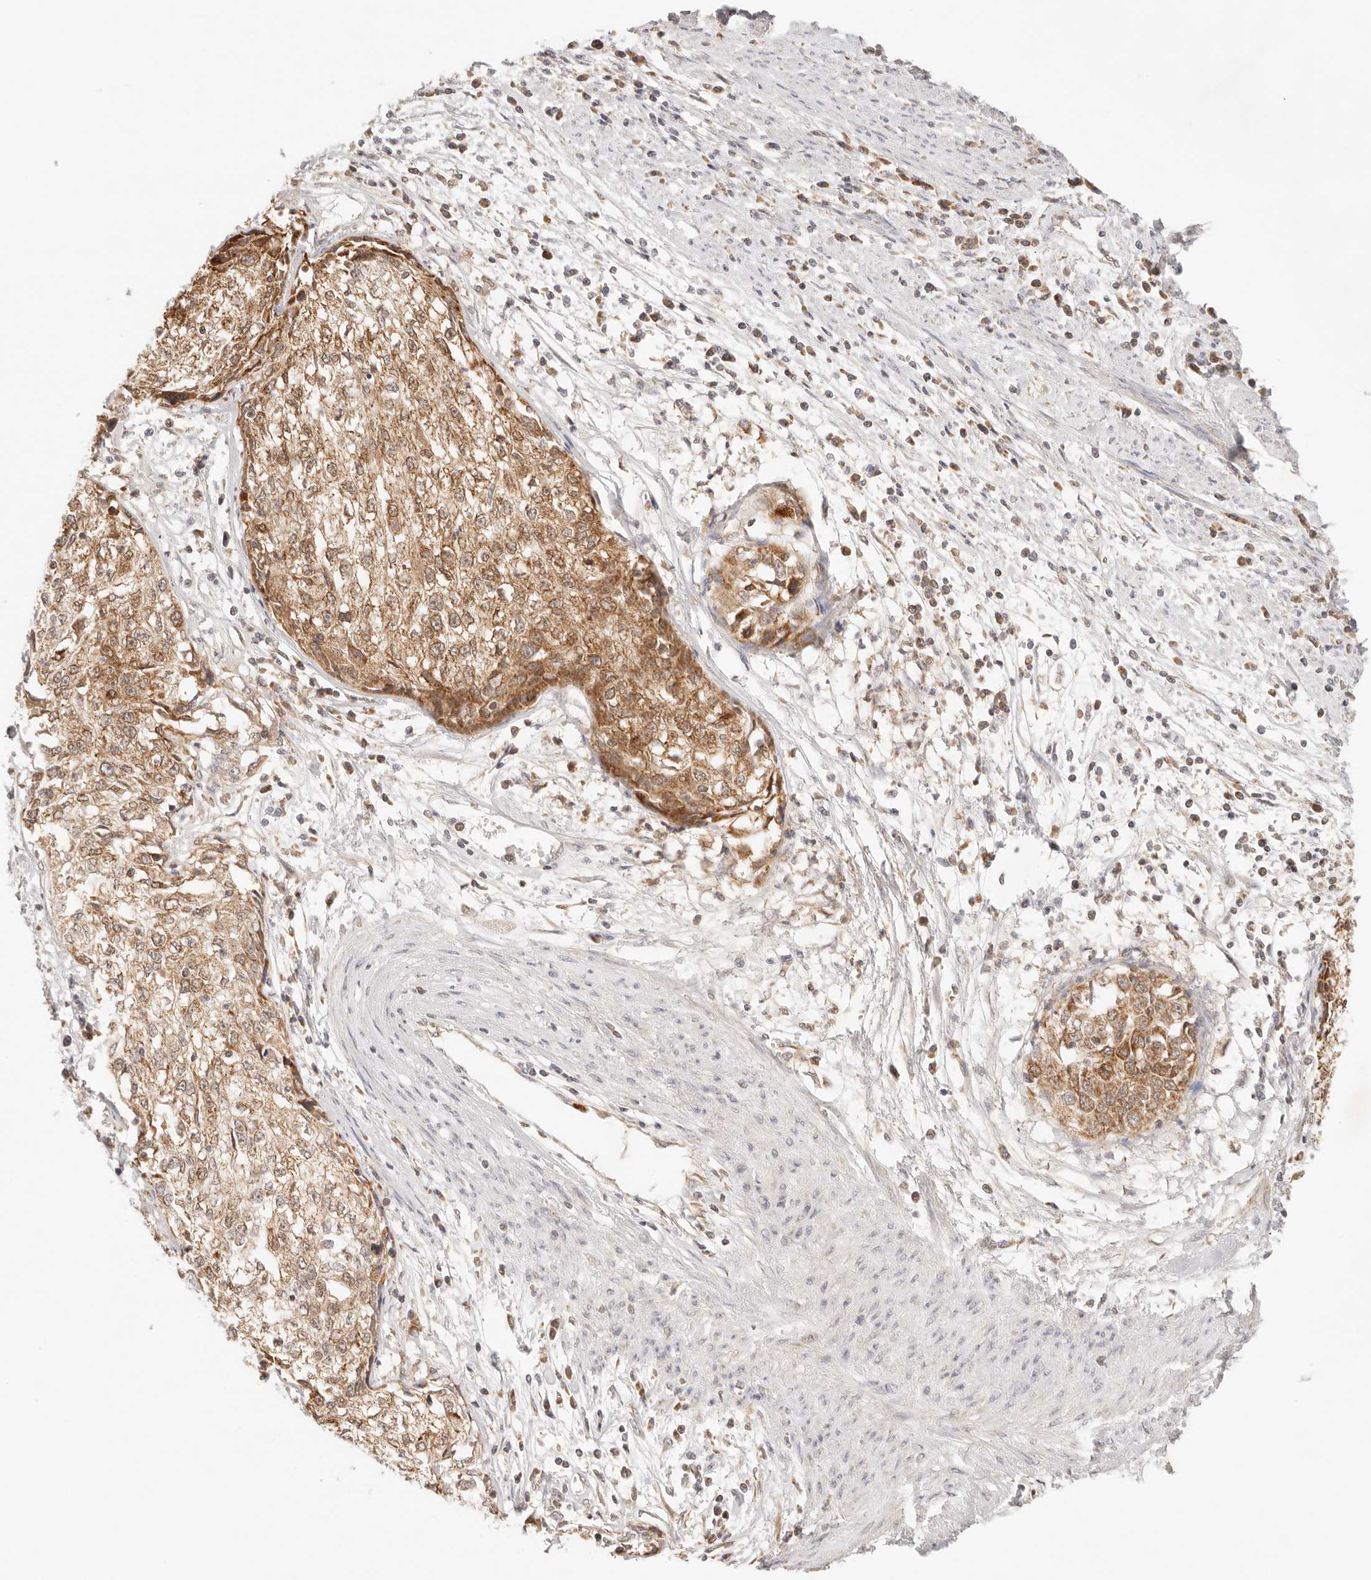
{"staining": {"intensity": "moderate", "quantity": ">75%", "location": "cytoplasmic/membranous"}, "tissue": "cervical cancer", "cell_type": "Tumor cells", "image_type": "cancer", "snomed": [{"axis": "morphology", "description": "Squamous cell carcinoma, NOS"}, {"axis": "topography", "description": "Cervix"}], "caption": "IHC staining of cervical squamous cell carcinoma, which exhibits medium levels of moderate cytoplasmic/membranous staining in approximately >75% of tumor cells indicating moderate cytoplasmic/membranous protein expression. The staining was performed using DAB (3,3'-diaminobenzidine) (brown) for protein detection and nuclei were counterstained in hematoxylin (blue).", "gene": "COA6", "patient": {"sex": "female", "age": 57}}